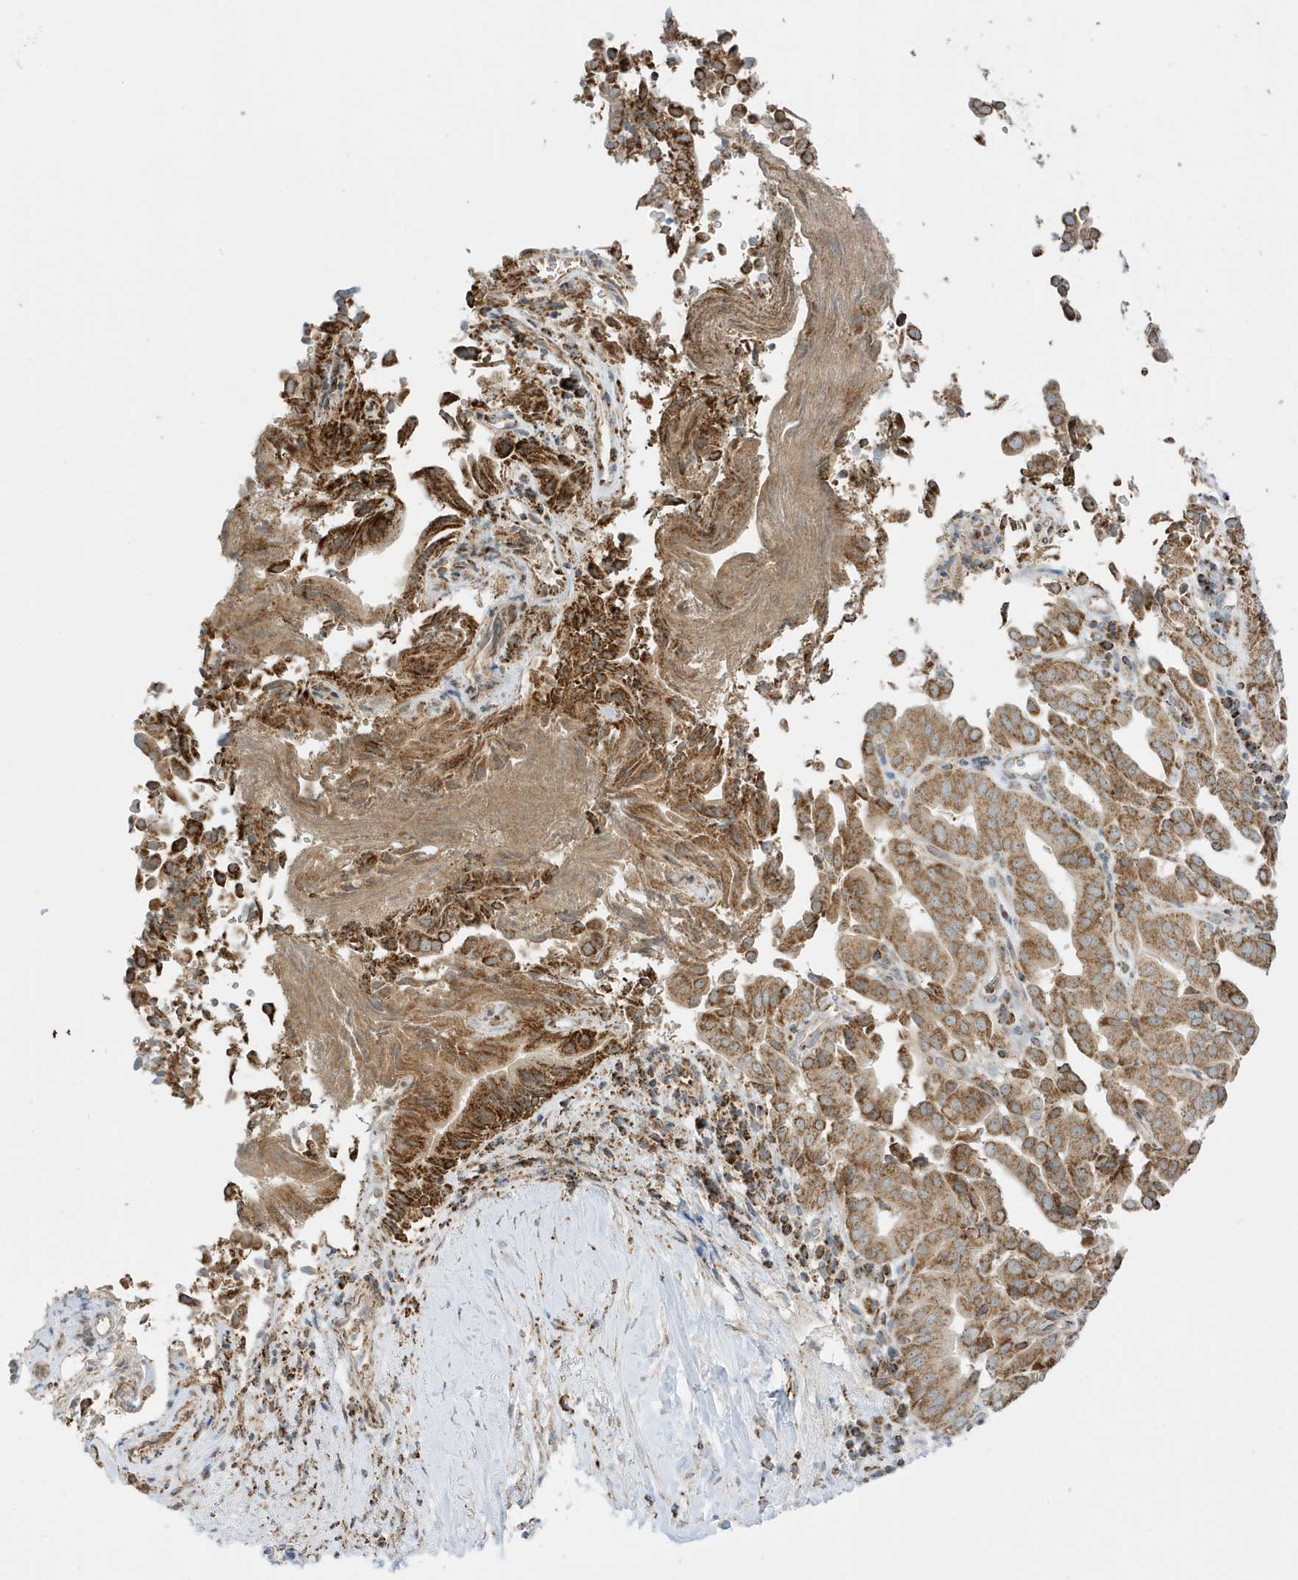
{"staining": {"intensity": "moderate", "quantity": ">75%", "location": "cytoplasmic/membranous"}, "tissue": "liver cancer", "cell_type": "Tumor cells", "image_type": "cancer", "snomed": [{"axis": "morphology", "description": "Cholangiocarcinoma"}, {"axis": "topography", "description": "Liver"}], "caption": "DAB (3,3'-diaminobenzidine) immunohistochemical staining of liver cancer (cholangiocarcinoma) exhibits moderate cytoplasmic/membranous protein staining in about >75% of tumor cells. (Stains: DAB in brown, nuclei in blue, Microscopy: brightfield microscopy at high magnification).", "gene": "ATP5ME", "patient": {"sex": "female", "age": 75}}